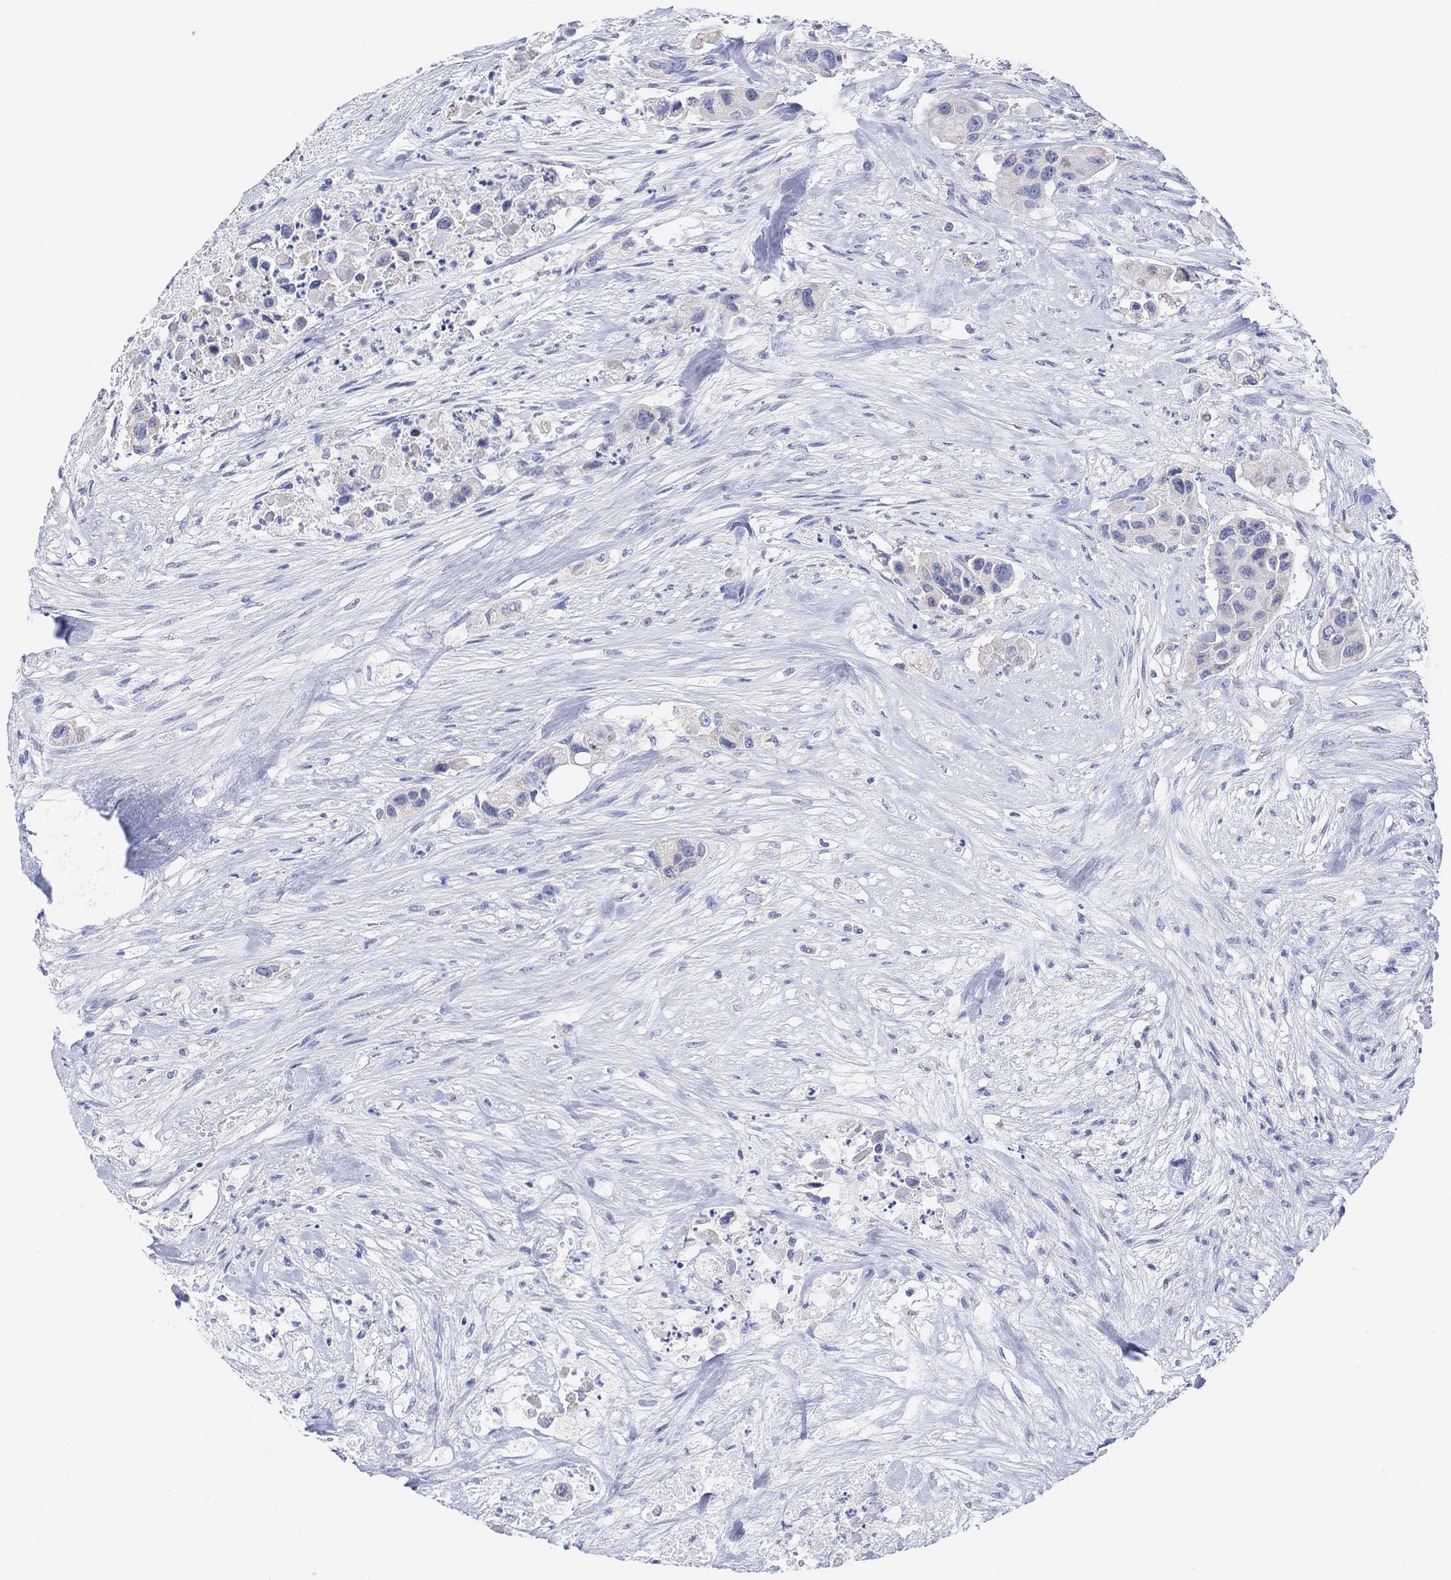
{"staining": {"intensity": "negative", "quantity": "none", "location": "none"}, "tissue": "urothelial cancer", "cell_type": "Tumor cells", "image_type": "cancer", "snomed": [{"axis": "morphology", "description": "Urothelial carcinoma, High grade"}, {"axis": "topography", "description": "Urinary bladder"}], "caption": "This is an immunohistochemistry histopathology image of human high-grade urothelial carcinoma. There is no staining in tumor cells.", "gene": "SYT12", "patient": {"sex": "female", "age": 73}}